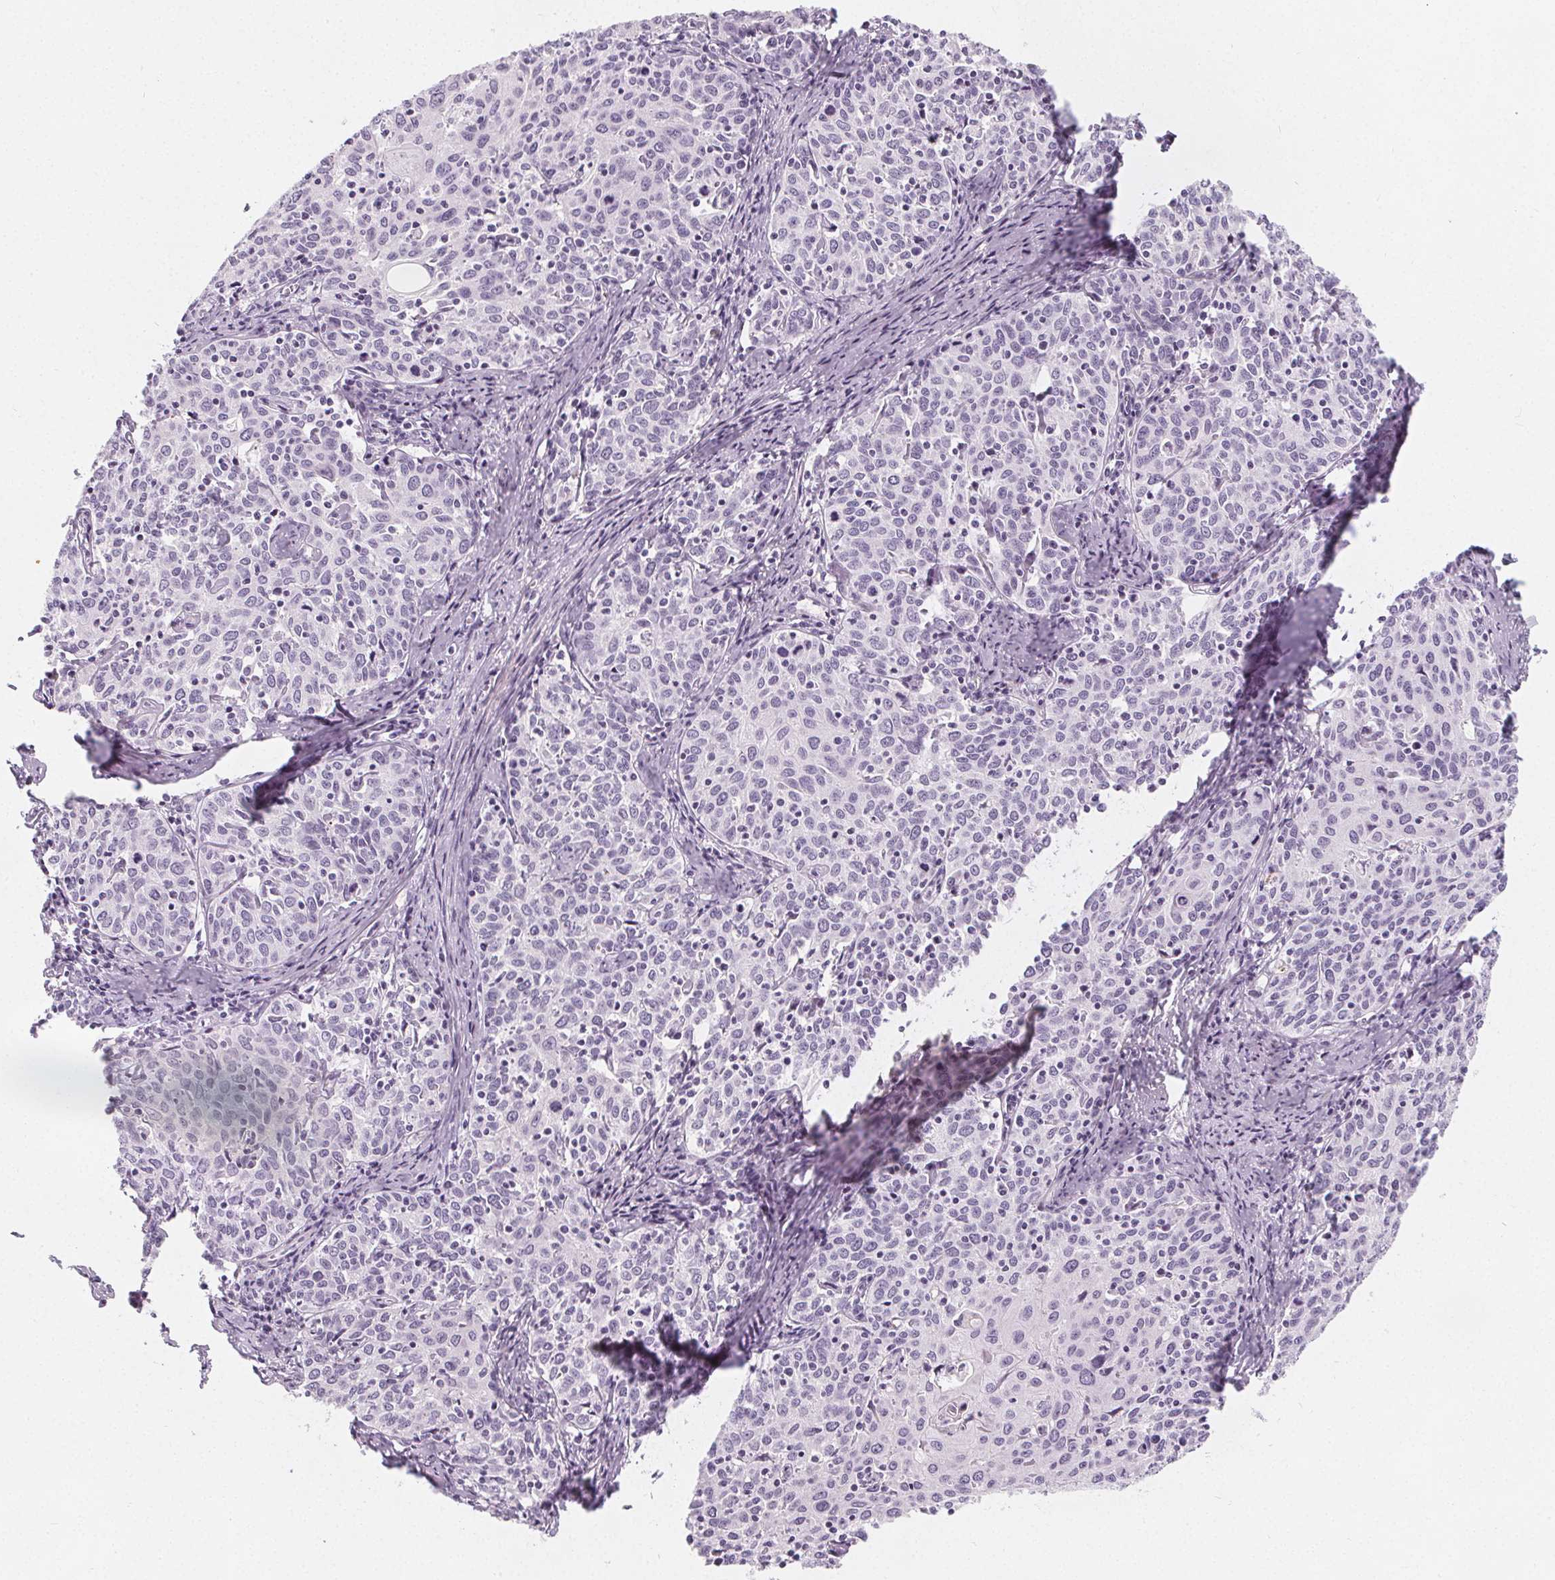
{"staining": {"intensity": "negative", "quantity": "none", "location": "none"}, "tissue": "cervical cancer", "cell_type": "Tumor cells", "image_type": "cancer", "snomed": [{"axis": "morphology", "description": "Squamous cell carcinoma, NOS"}, {"axis": "topography", "description": "Cervix"}], "caption": "Histopathology image shows no significant protein expression in tumor cells of cervical cancer.", "gene": "SLC5A12", "patient": {"sex": "female", "age": 62}}